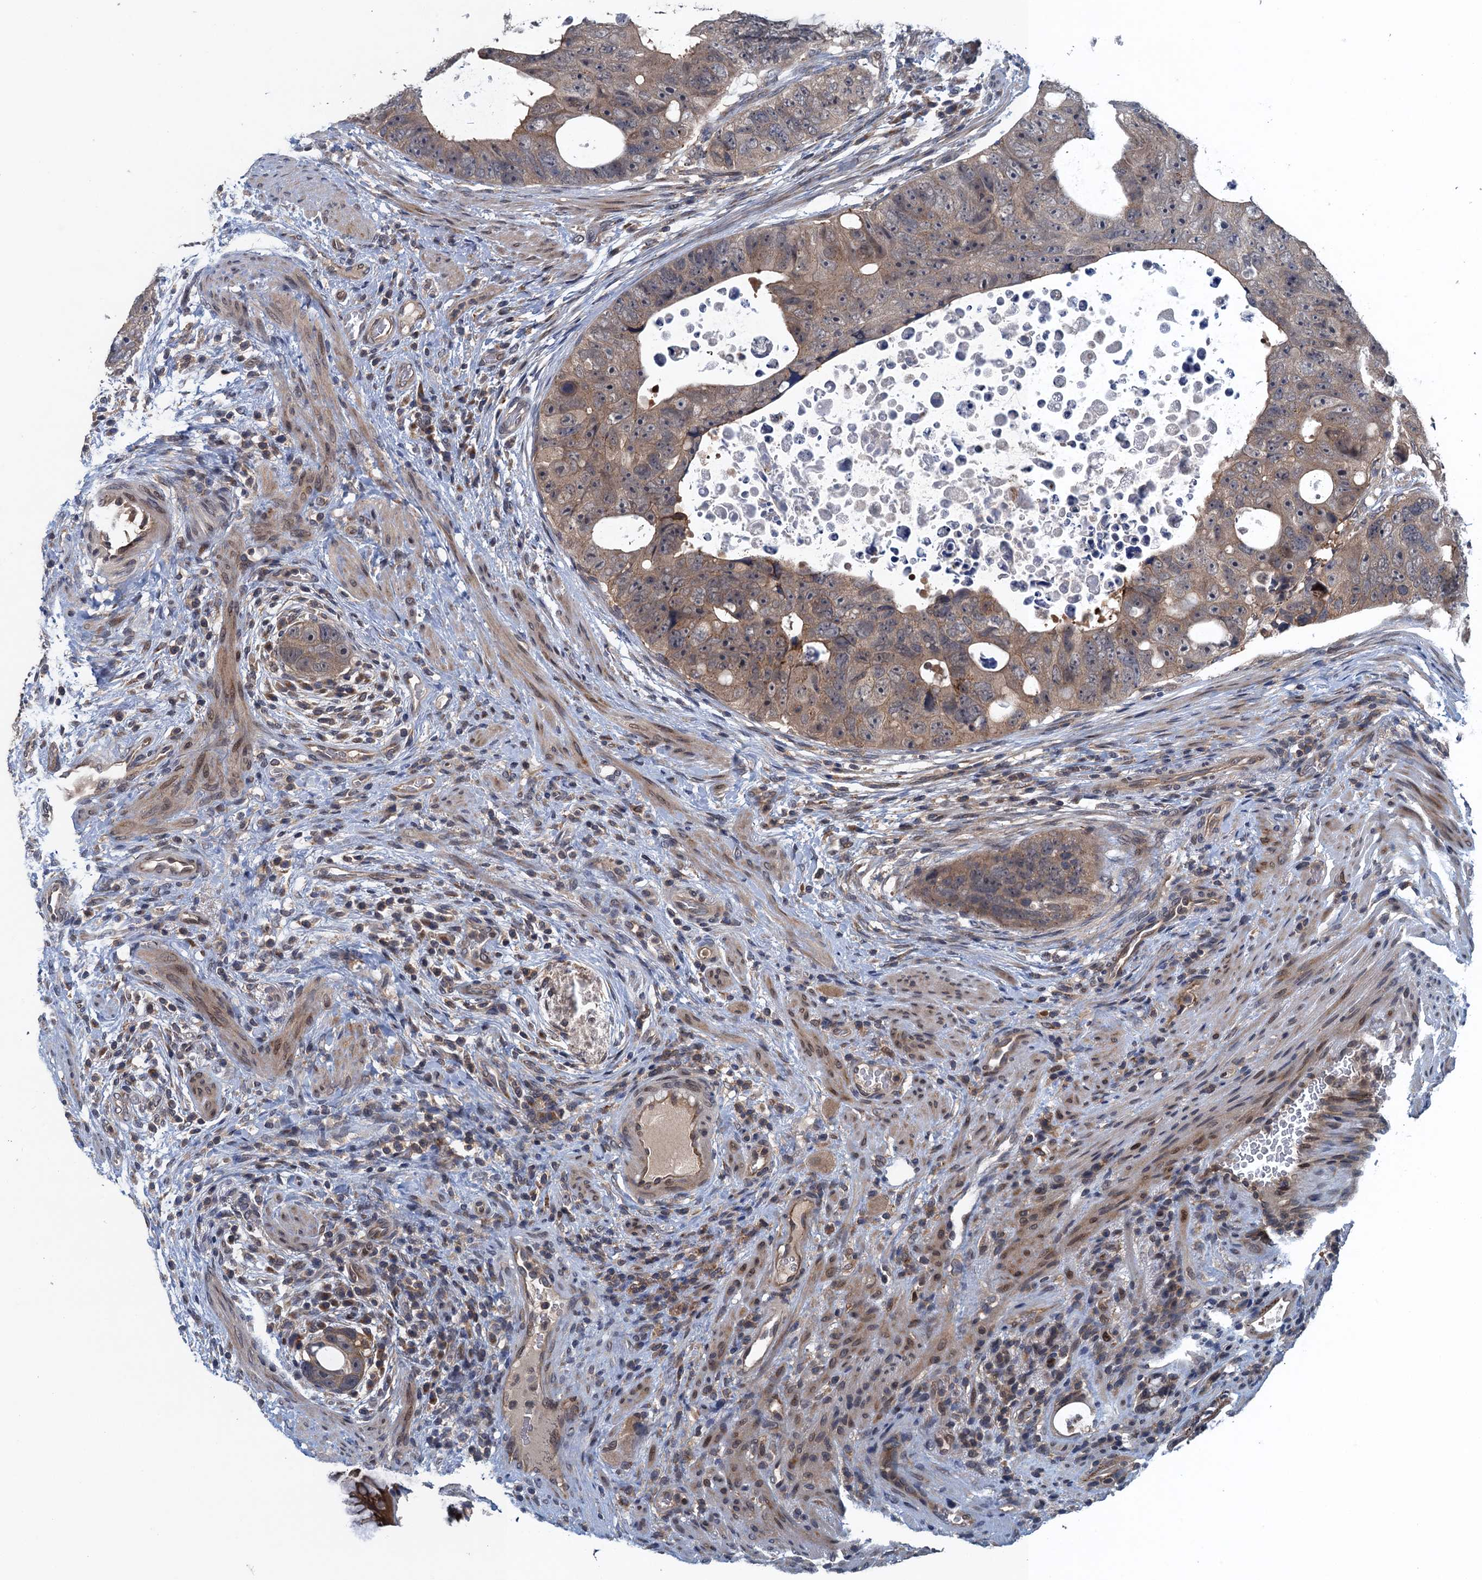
{"staining": {"intensity": "moderate", "quantity": ">75%", "location": "cytoplasmic/membranous"}, "tissue": "colorectal cancer", "cell_type": "Tumor cells", "image_type": "cancer", "snomed": [{"axis": "morphology", "description": "Adenocarcinoma, NOS"}, {"axis": "topography", "description": "Rectum"}], "caption": "A medium amount of moderate cytoplasmic/membranous expression is seen in about >75% of tumor cells in colorectal cancer (adenocarcinoma) tissue.", "gene": "RNF165", "patient": {"sex": "male", "age": 59}}